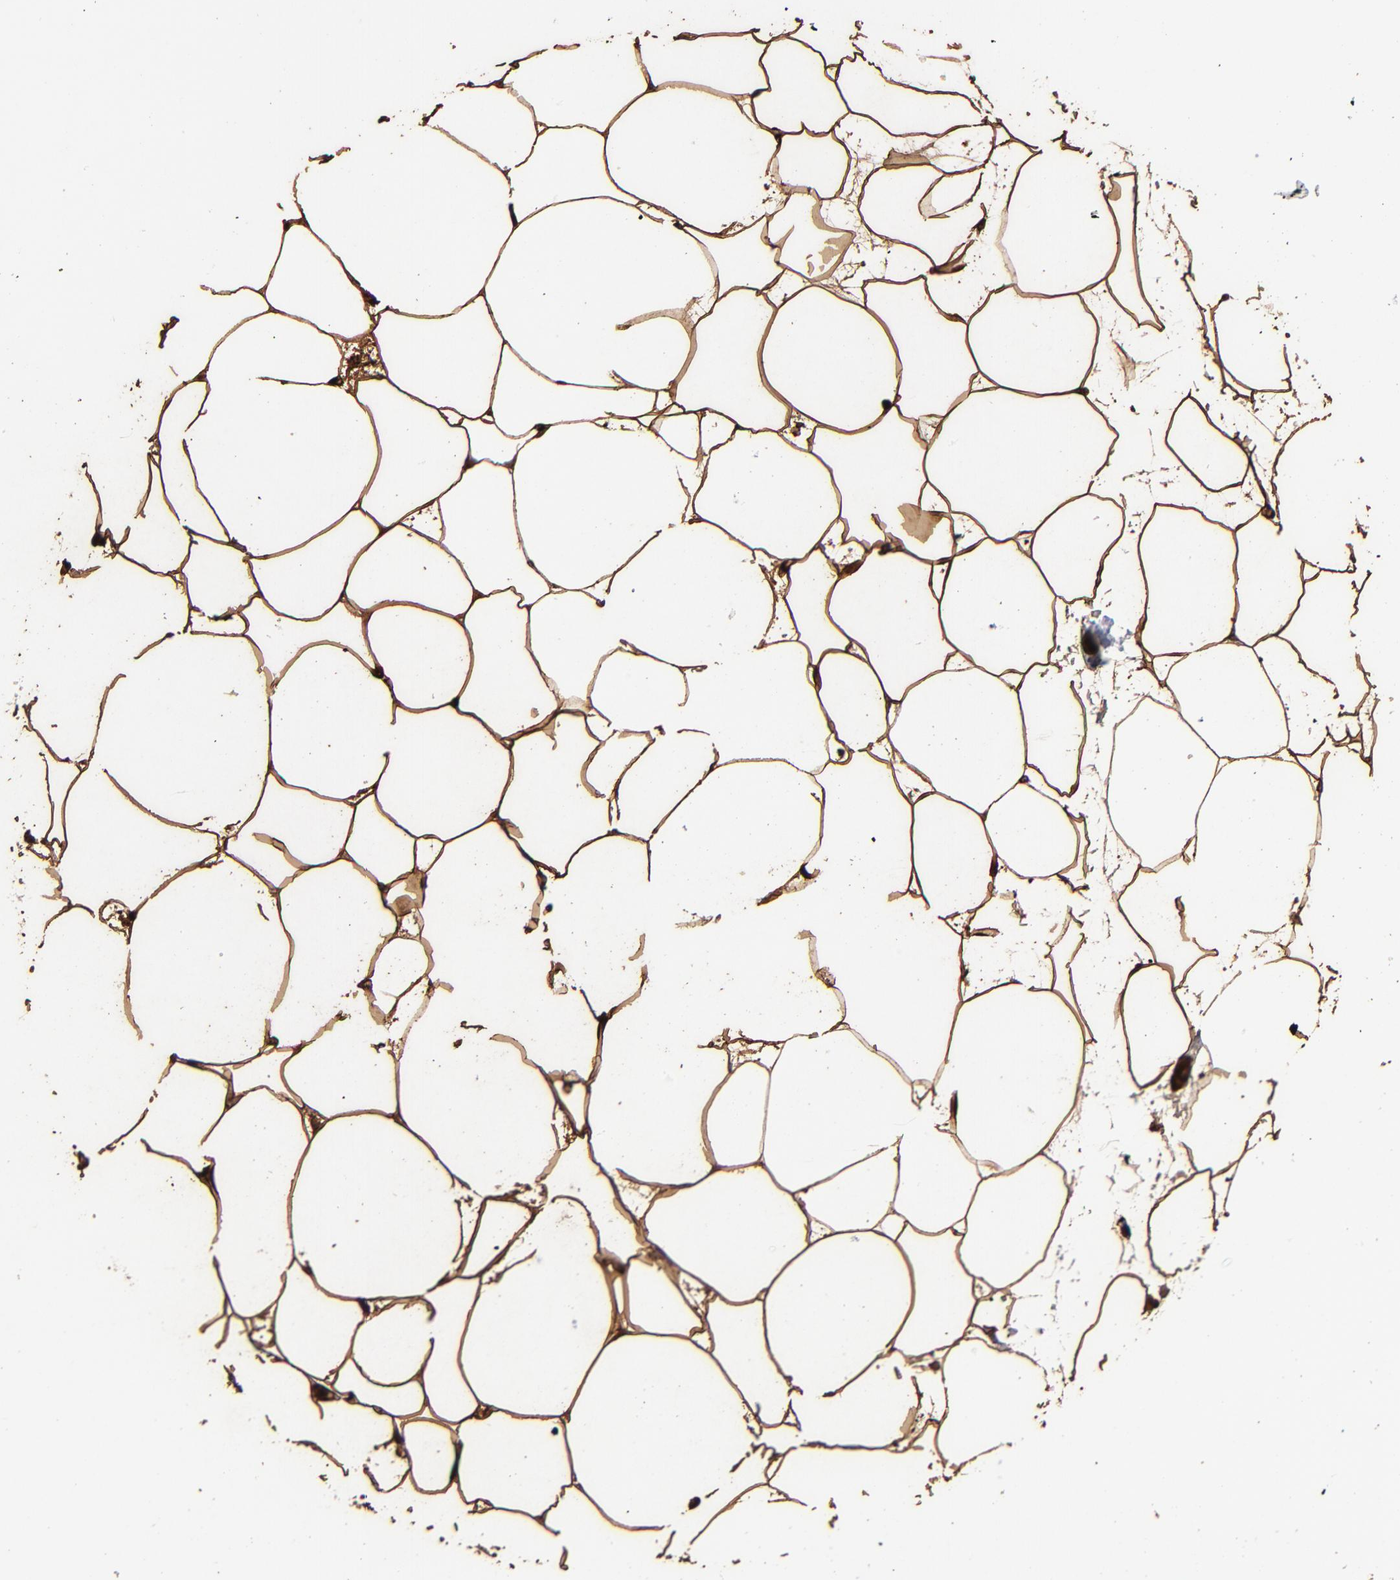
{"staining": {"intensity": "strong", "quantity": ">75%", "location": "cytoplasmic/membranous"}, "tissue": "adipose tissue", "cell_type": "Adipocytes", "image_type": "normal", "snomed": [{"axis": "morphology", "description": "Normal tissue, NOS"}, {"axis": "morphology", "description": "Duct carcinoma"}, {"axis": "topography", "description": "Breast"}, {"axis": "topography", "description": "Adipose tissue"}], "caption": "Immunohistochemical staining of unremarkable adipose tissue exhibits strong cytoplasmic/membranous protein staining in about >75% of adipocytes.", "gene": "FABP4", "patient": {"sex": "female", "age": 37}}